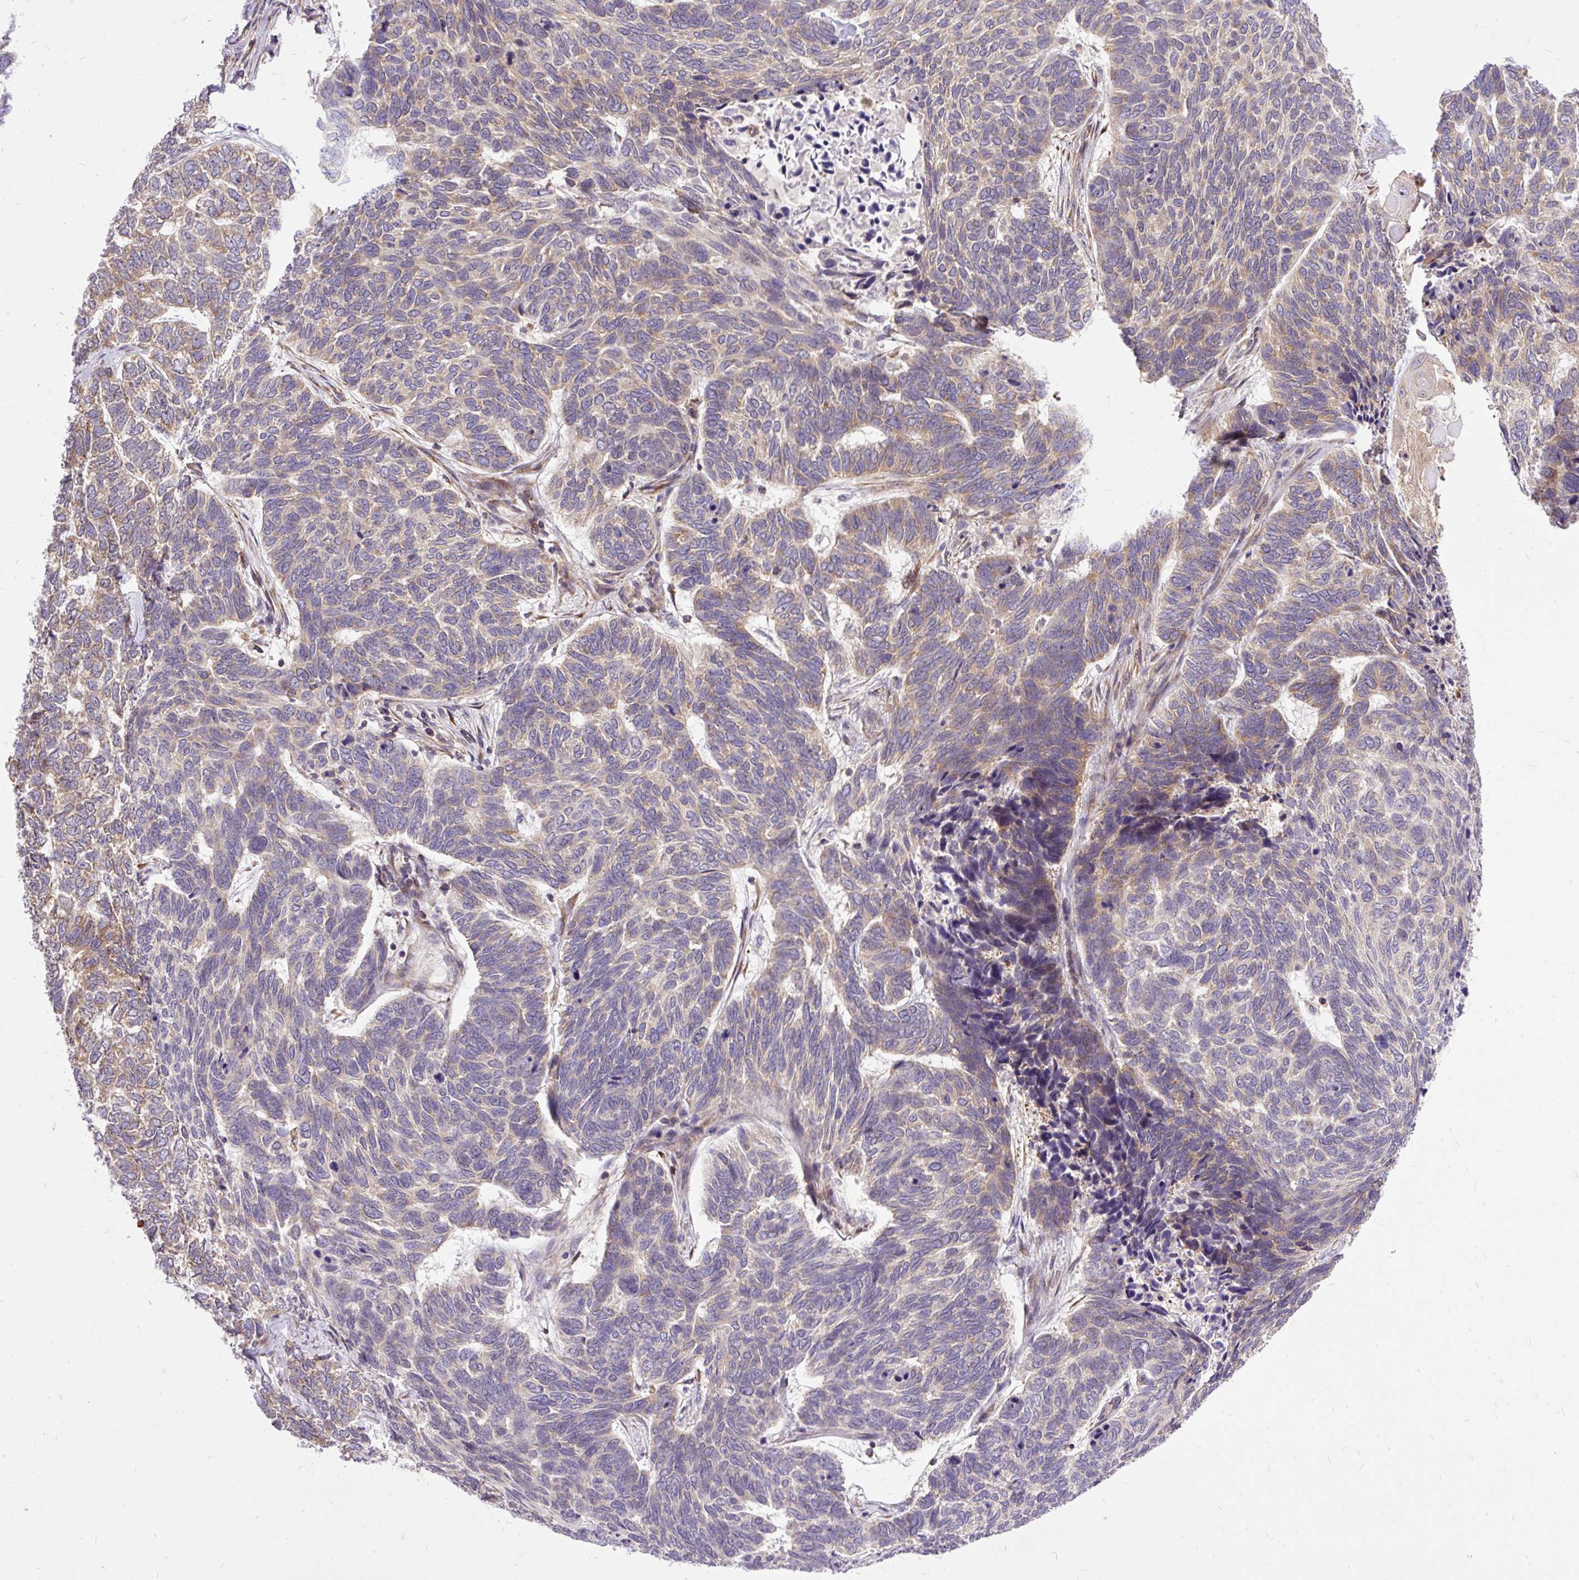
{"staining": {"intensity": "weak", "quantity": "<25%", "location": "cytoplasmic/membranous"}, "tissue": "skin cancer", "cell_type": "Tumor cells", "image_type": "cancer", "snomed": [{"axis": "morphology", "description": "Basal cell carcinoma"}, {"axis": "topography", "description": "Skin"}], "caption": "The image reveals no staining of tumor cells in skin basal cell carcinoma.", "gene": "TRIM17", "patient": {"sex": "female", "age": 65}}